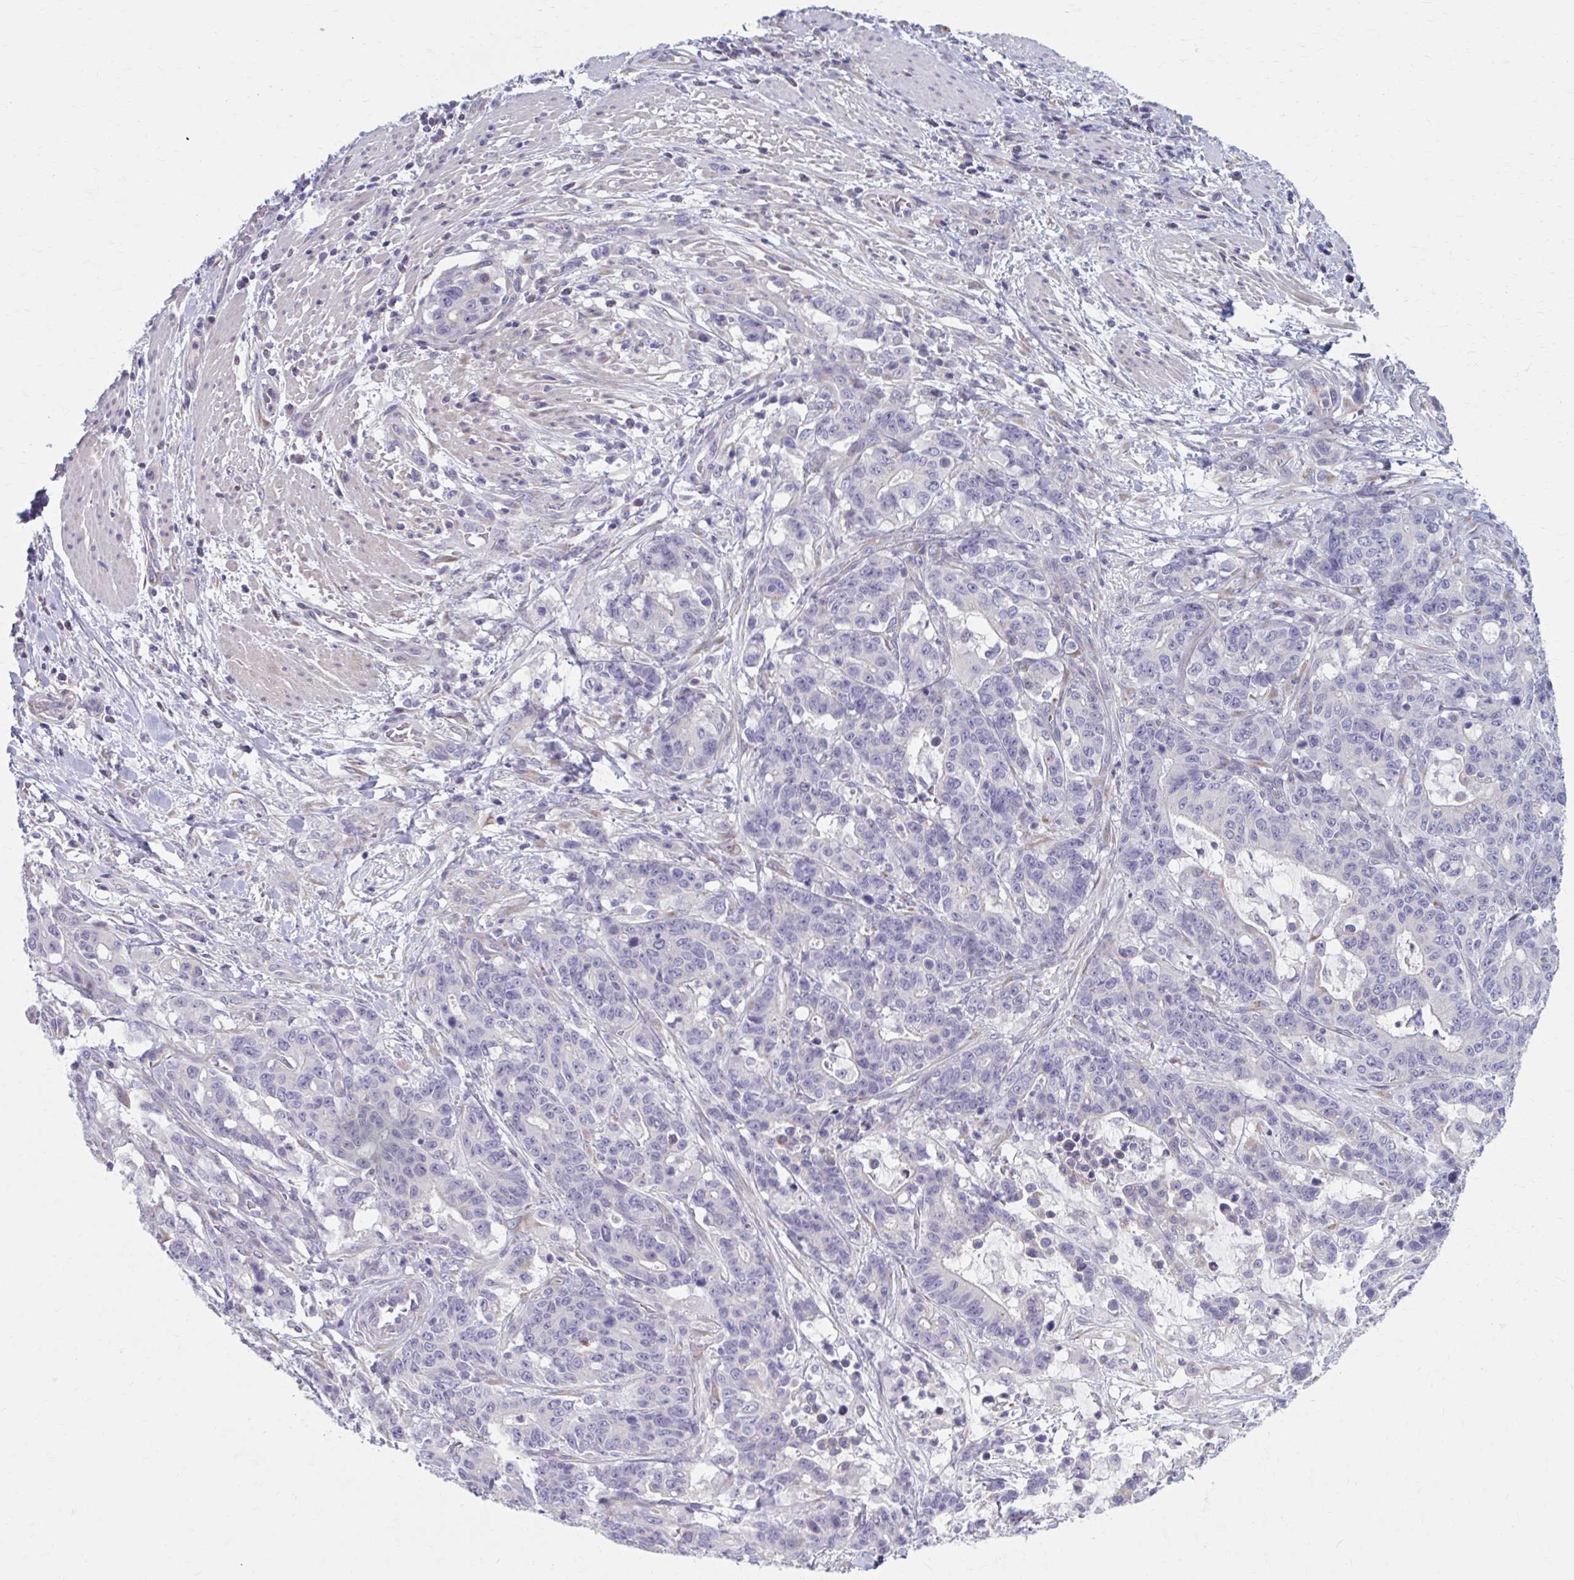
{"staining": {"intensity": "negative", "quantity": "none", "location": "none"}, "tissue": "stomach cancer", "cell_type": "Tumor cells", "image_type": "cancer", "snomed": [{"axis": "morphology", "description": "Normal tissue, NOS"}, {"axis": "morphology", "description": "Adenocarcinoma, NOS"}, {"axis": "topography", "description": "Stomach"}], "caption": "Image shows no protein staining in tumor cells of stomach adenocarcinoma tissue.", "gene": "CHST3", "patient": {"sex": "female", "age": 64}}